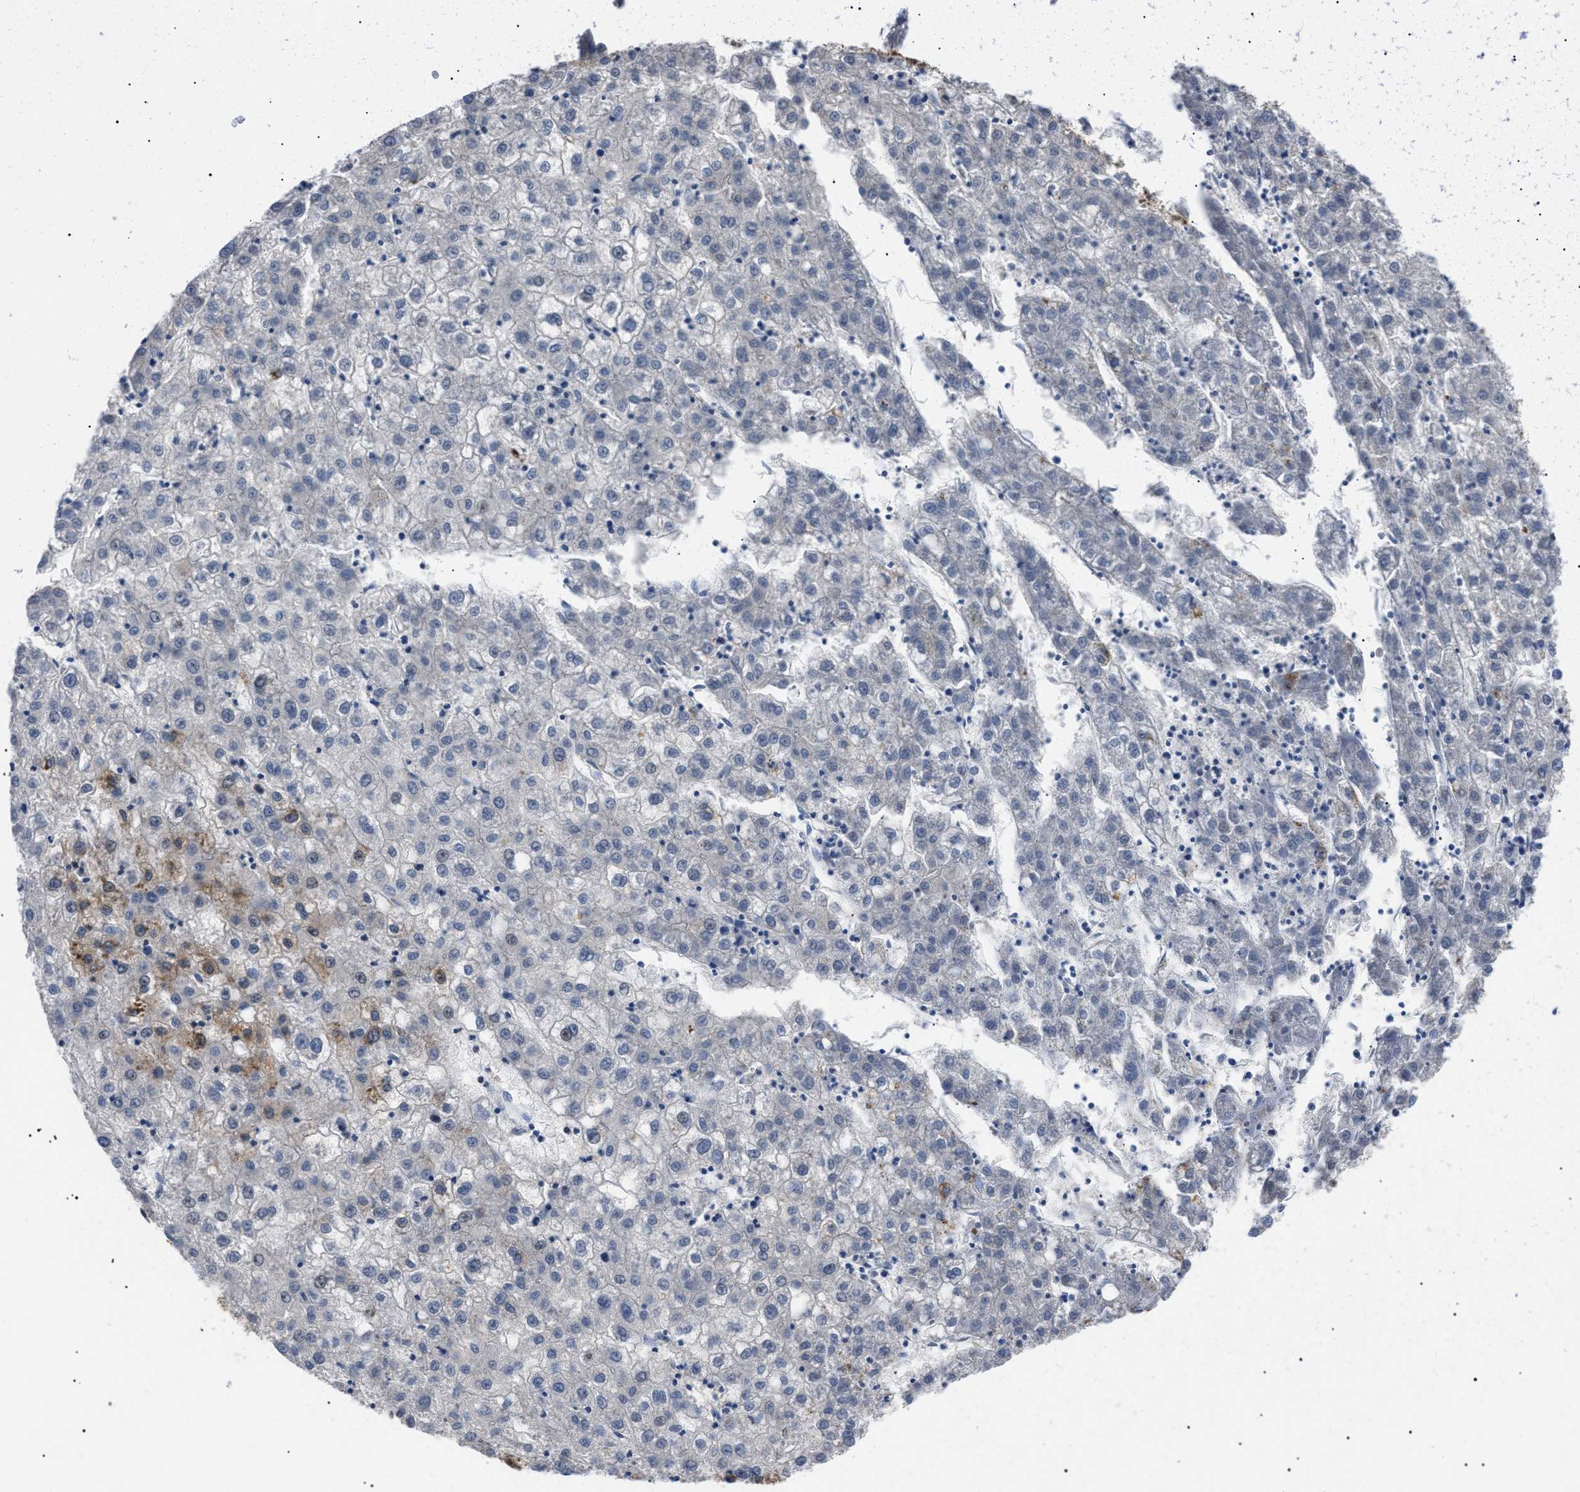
{"staining": {"intensity": "weak", "quantity": "<25%", "location": "cytoplasmic/membranous"}, "tissue": "liver cancer", "cell_type": "Tumor cells", "image_type": "cancer", "snomed": [{"axis": "morphology", "description": "Carcinoma, Hepatocellular, NOS"}, {"axis": "topography", "description": "Liver"}], "caption": "Liver cancer (hepatocellular carcinoma) stained for a protein using IHC reveals no positivity tumor cells.", "gene": "DERL1", "patient": {"sex": "male", "age": 72}}